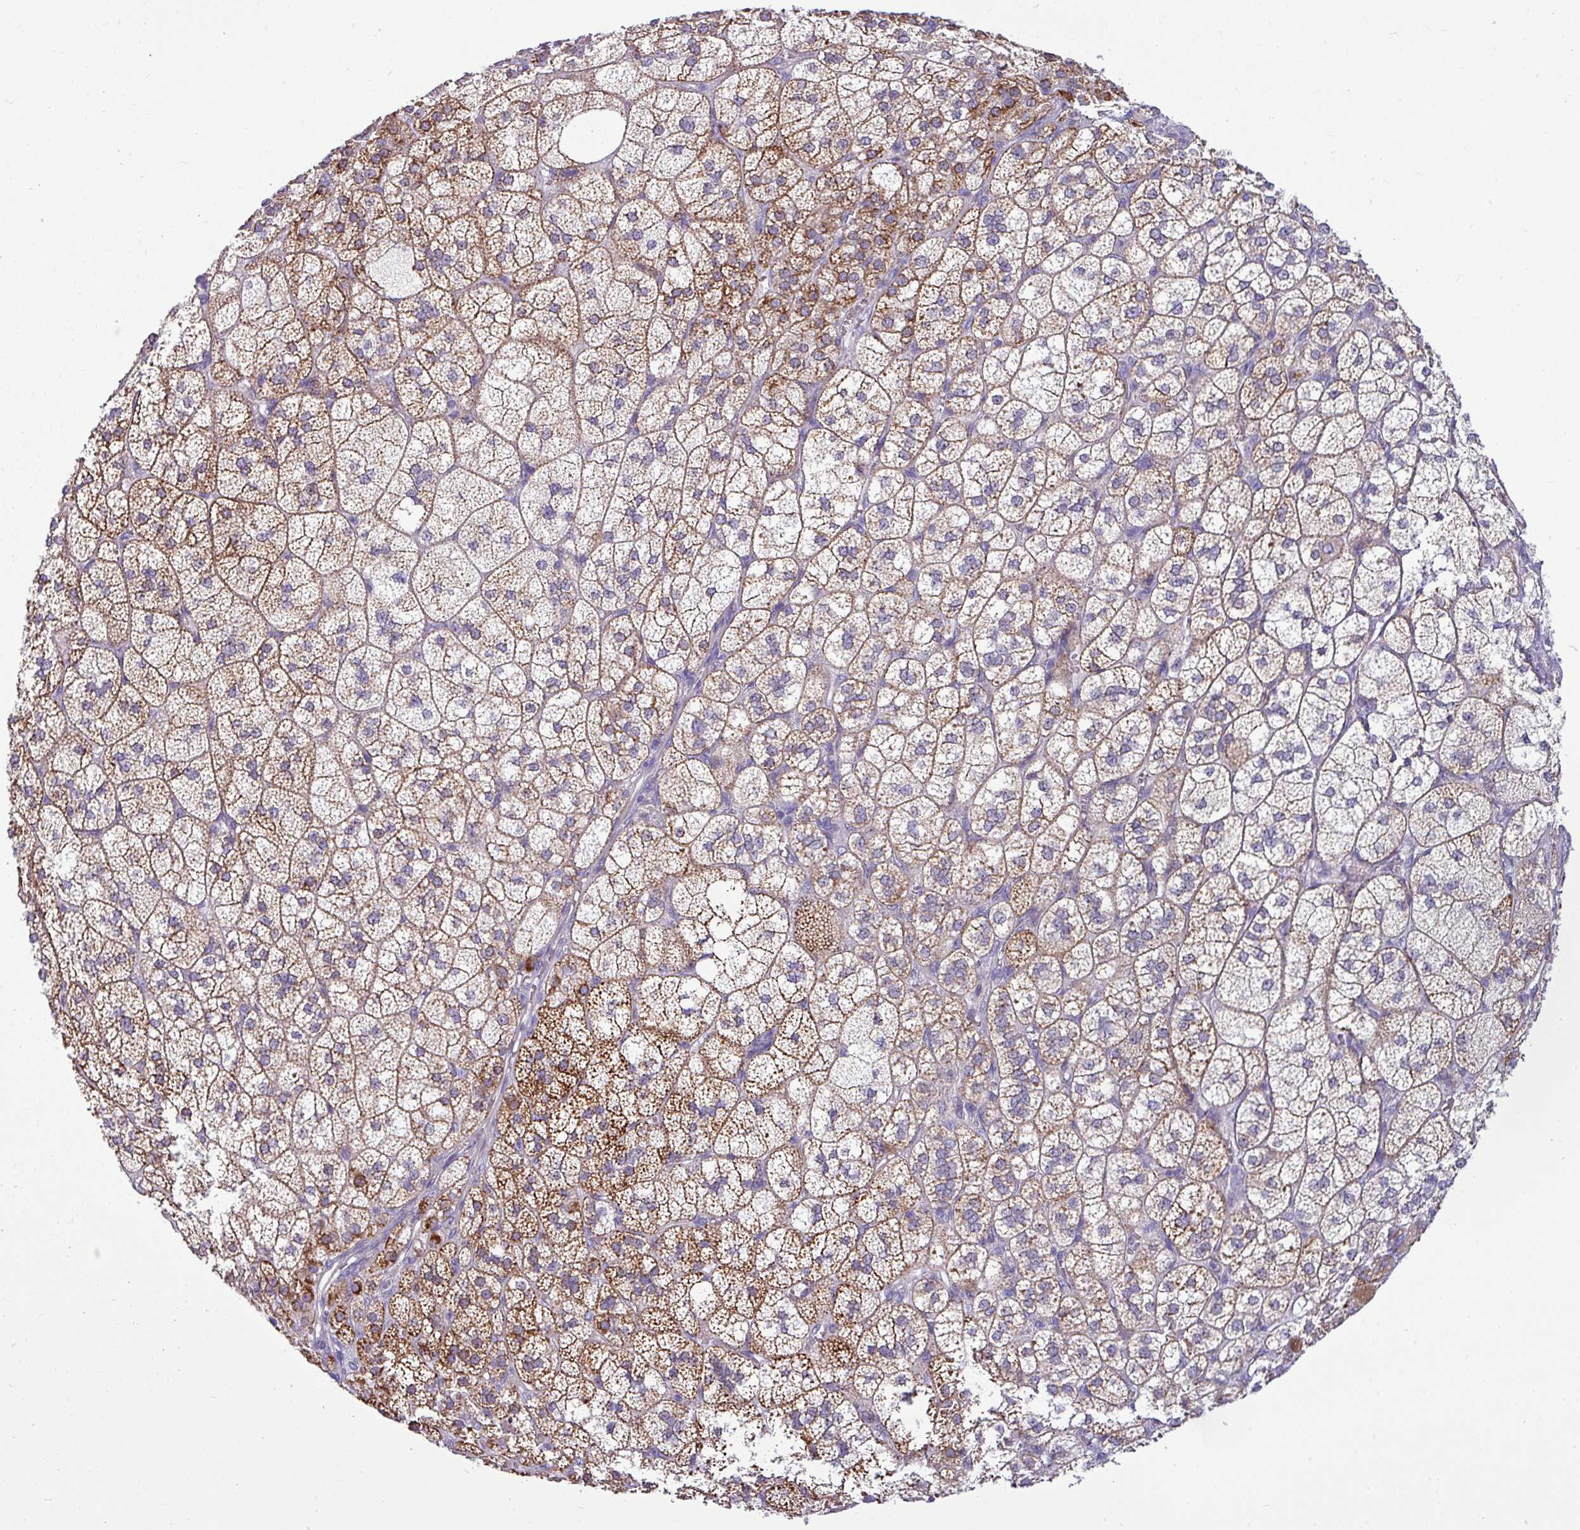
{"staining": {"intensity": "strong", "quantity": ">75%", "location": "cytoplasmic/membranous"}, "tissue": "adrenal gland", "cell_type": "Glandular cells", "image_type": "normal", "snomed": [{"axis": "morphology", "description": "Normal tissue, NOS"}, {"axis": "topography", "description": "Adrenal gland"}], "caption": "Immunohistochemistry (IHC) of unremarkable adrenal gland displays high levels of strong cytoplasmic/membranous staining in approximately >75% of glandular cells. Using DAB (brown) and hematoxylin (blue) stains, captured at high magnification using brightfield microscopy.", "gene": "ACAP3", "patient": {"sex": "female", "age": 60}}